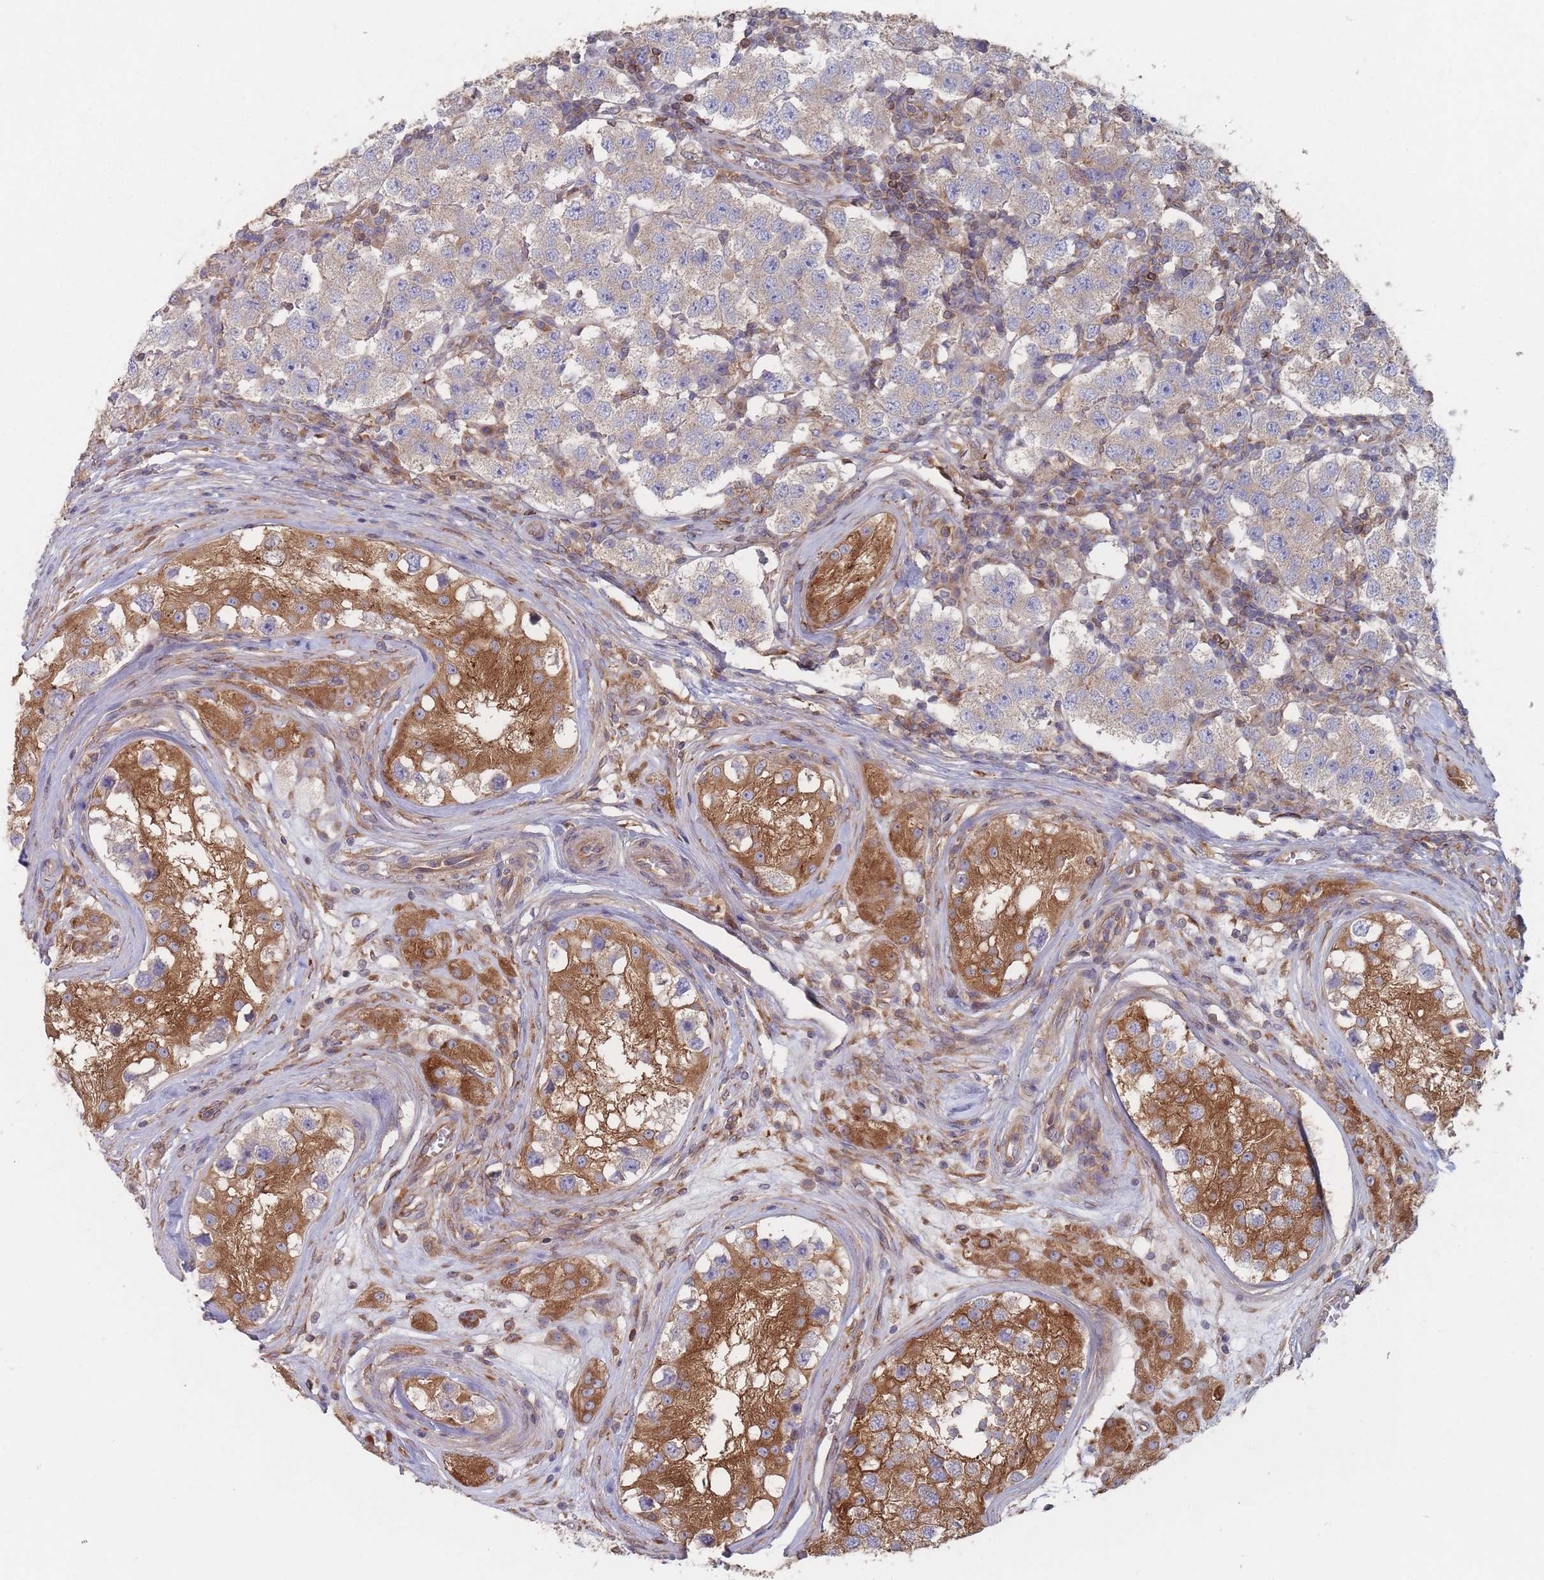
{"staining": {"intensity": "weak", "quantity": "25%-75%", "location": "cytoplasmic/membranous"}, "tissue": "testis cancer", "cell_type": "Tumor cells", "image_type": "cancer", "snomed": [{"axis": "morphology", "description": "Seminoma, NOS"}, {"axis": "topography", "description": "Testis"}], "caption": "Protein analysis of testis seminoma tissue demonstrates weak cytoplasmic/membranous expression in approximately 25%-75% of tumor cells. (IHC, brightfield microscopy, high magnification).", "gene": "KDSR", "patient": {"sex": "male", "age": 34}}